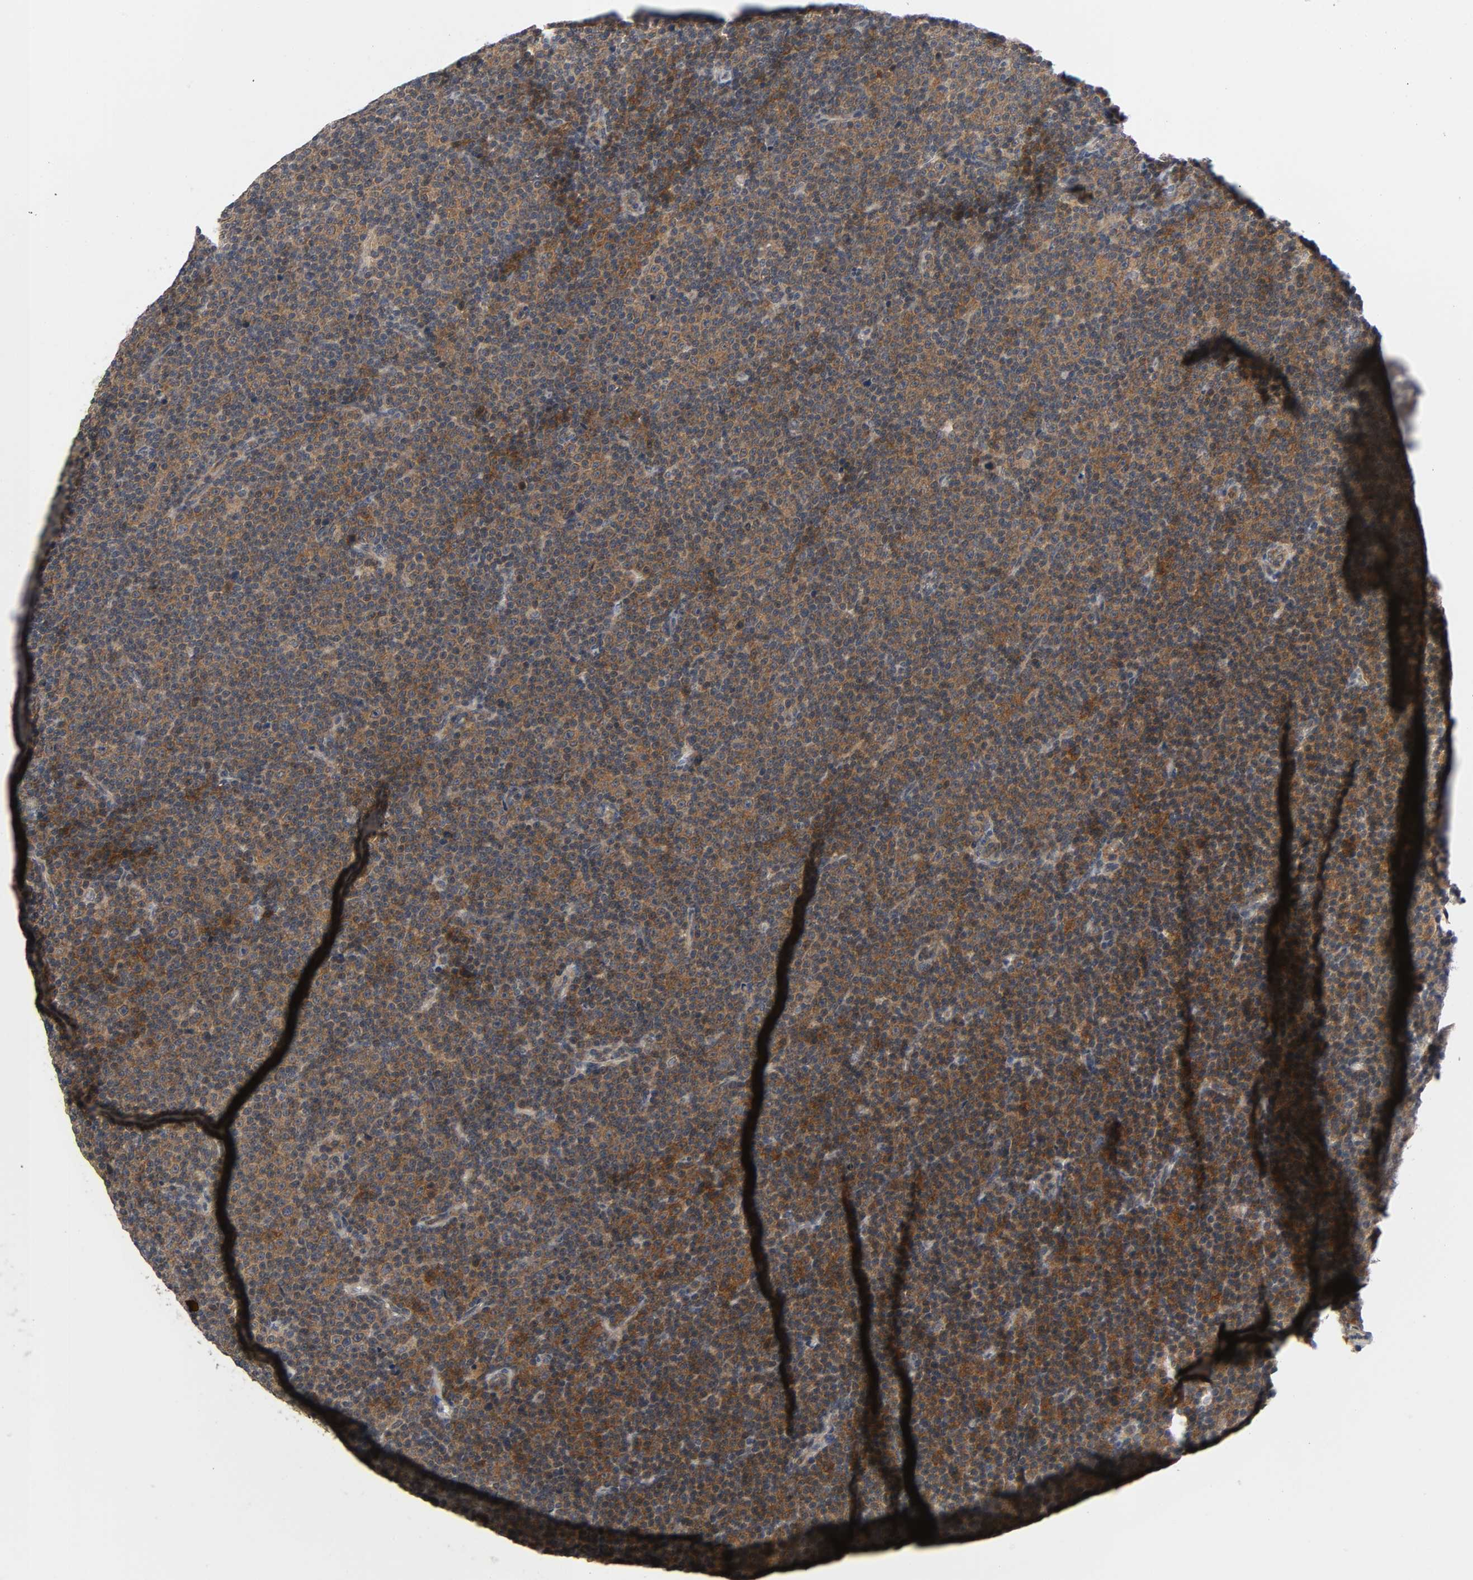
{"staining": {"intensity": "moderate", "quantity": ">75%", "location": "cytoplasmic/membranous"}, "tissue": "lymphoma", "cell_type": "Tumor cells", "image_type": "cancer", "snomed": [{"axis": "morphology", "description": "Malignant lymphoma, non-Hodgkin's type, Low grade"}, {"axis": "topography", "description": "Lymph node"}], "caption": "DAB immunohistochemical staining of low-grade malignant lymphoma, non-Hodgkin's type displays moderate cytoplasmic/membranous protein positivity in approximately >75% of tumor cells.", "gene": "MAPK8", "patient": {"sex": "female", "age": 67}}